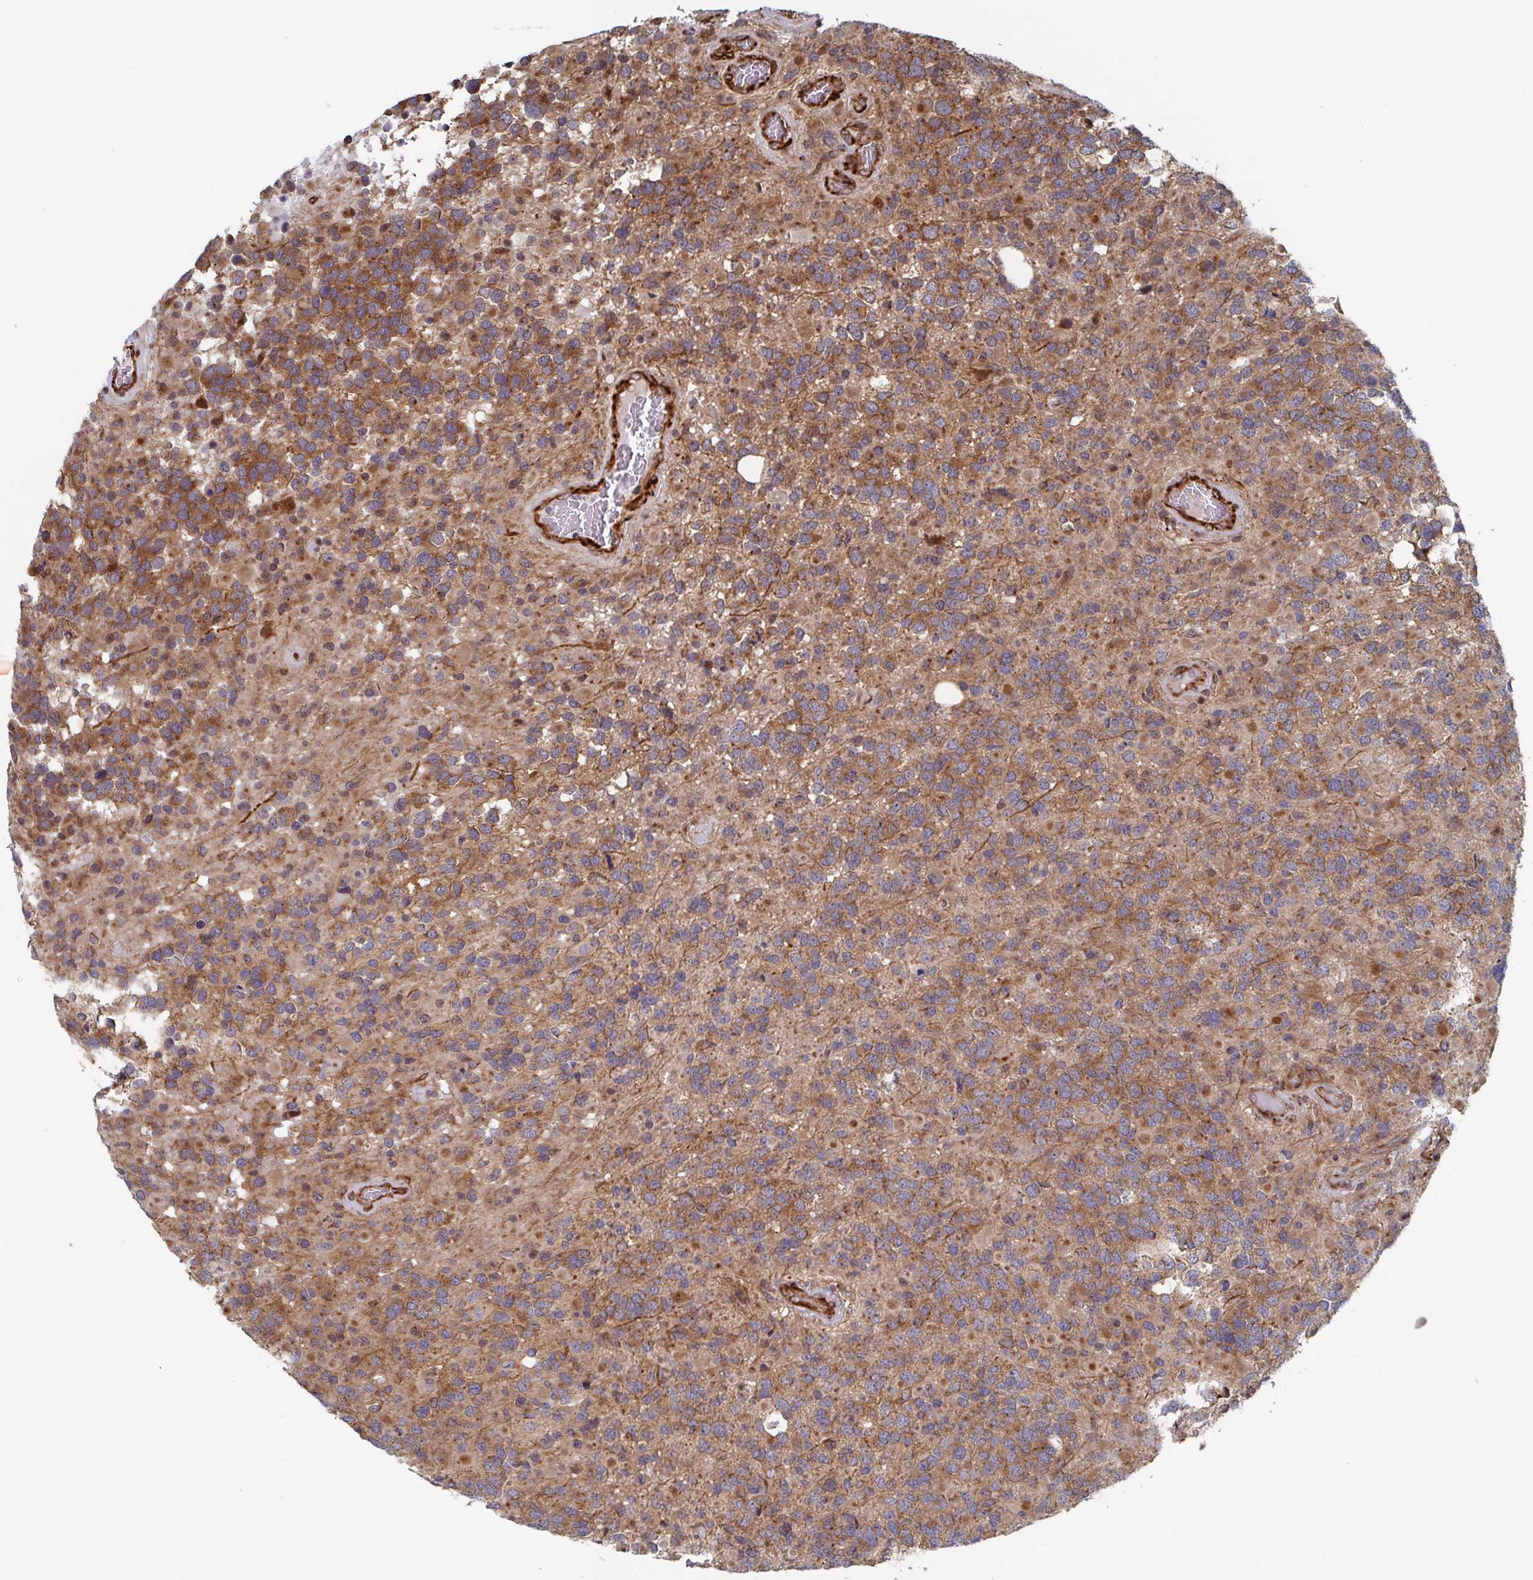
{"staining": {"intensity": "moderate", "quantity": ">75%", "location": "cytoplasmic/membranous"}, "tissue": "glioma", "cell_type": "Tumor cells", "image_type": "cancer", "snomed": [{"axis": "morphology", "description": "Glioma, malignant, High grade"}, {"axis": "topography", "description": "Brain"}], "caption": "Glioma stained with immunohistochemistry (IHC) shows moderate cytoplasmic/membranous positivity in approximately >75% of tumor cells. (DAB IHC with brightfield microscopy, high magnification).", "gene": "DVL3", "patient": {"sex": "female", "age": 40}}